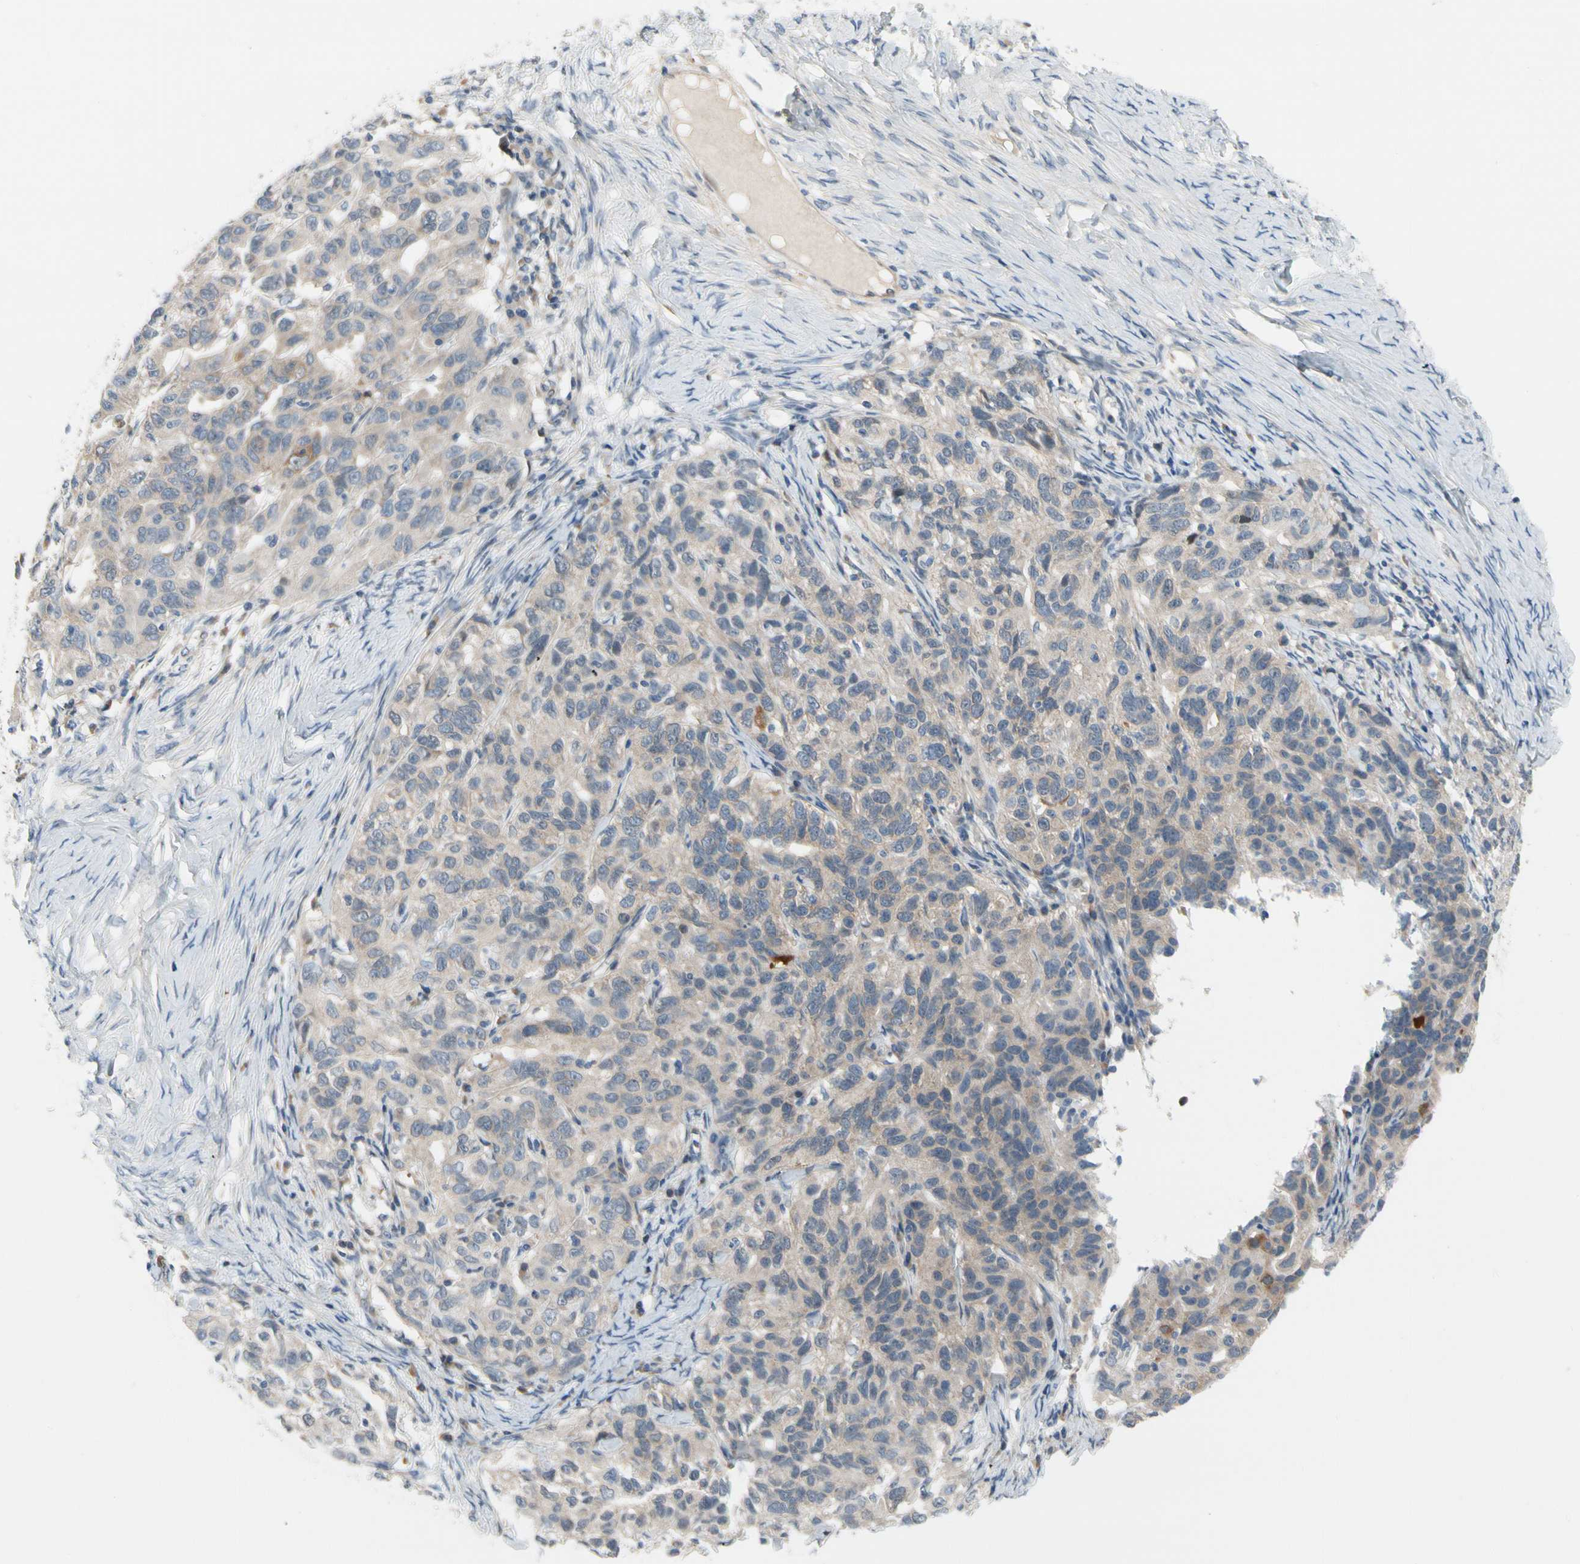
{"staining": {"intensity": "moderate", "quantity": "25%-75%", "location": "cytoplasmic/membranous"}, "tissue": "ovarian cancer", "cell_type": "Tumor cells", "image_type": "cancer", "snomed": [{"axis": "morphology", "description": "Cystadenocarcinoma, serous, NOS"}, {"axis": "topography", "description": "Ovary"}], "caption": "Ovarian cancer (serous cystadenocarcinoma) stained with a protein marker displays moderate staining in tumor cells.", "gene": "CFAP36", "patient": {"sex": "female", "age": 82}}